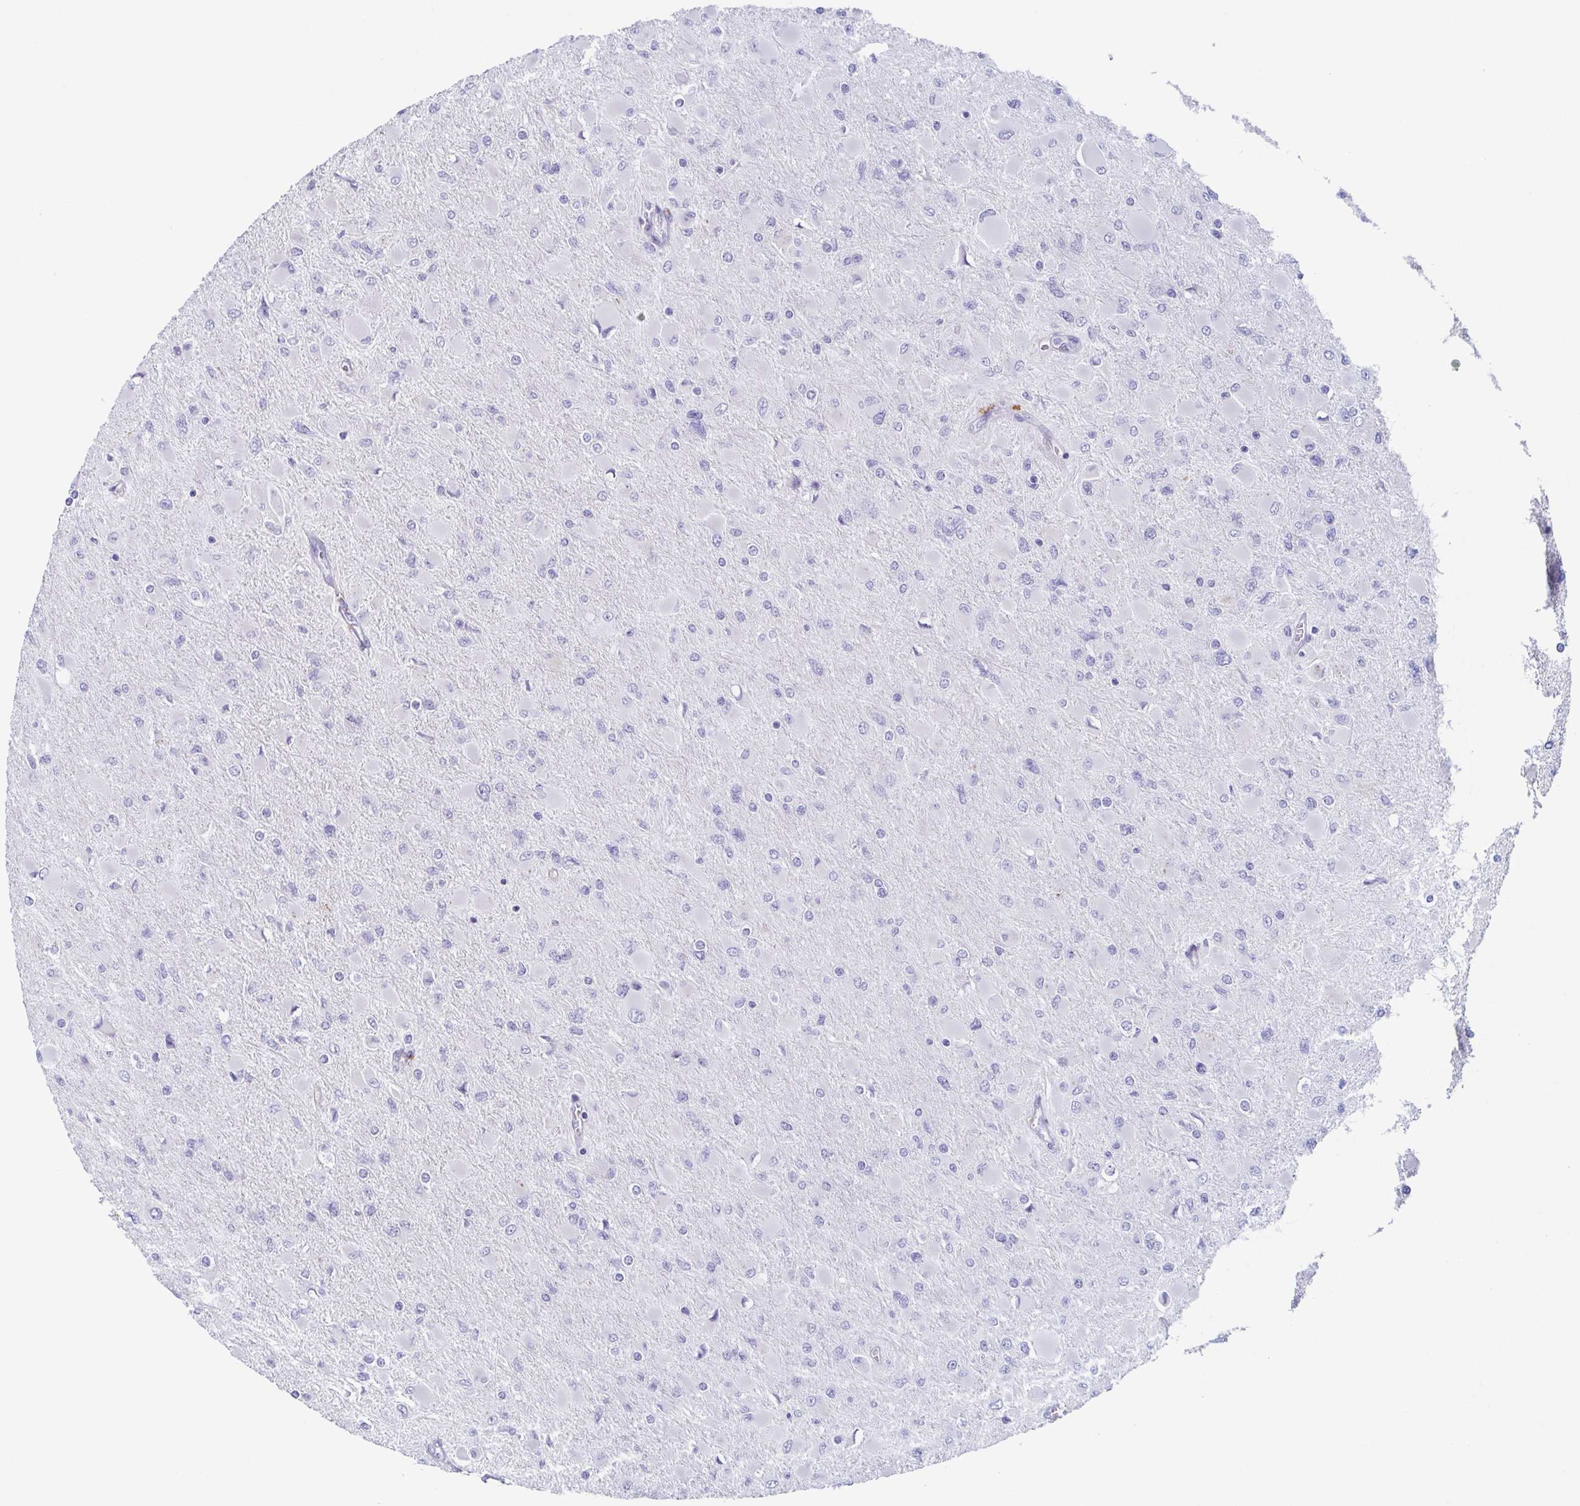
{"staining": {"intensity": "negative", "quantity": "none", "location": "none"}, "tissue": "glioma", "cell_type": "Tumor cells", "image_type": "cancer", "snomed": [{"axis": "morphology", "description": "Glioma, malignant, High grade"}, {"axis": "topography", "description": "Cerebral cortex"}], "caption": "Tumor cells are negative for brown protein staining in malignant glioma (high-grade).", "gene": "LYRM2", "patient": {"sex": "female", "age": 36}}